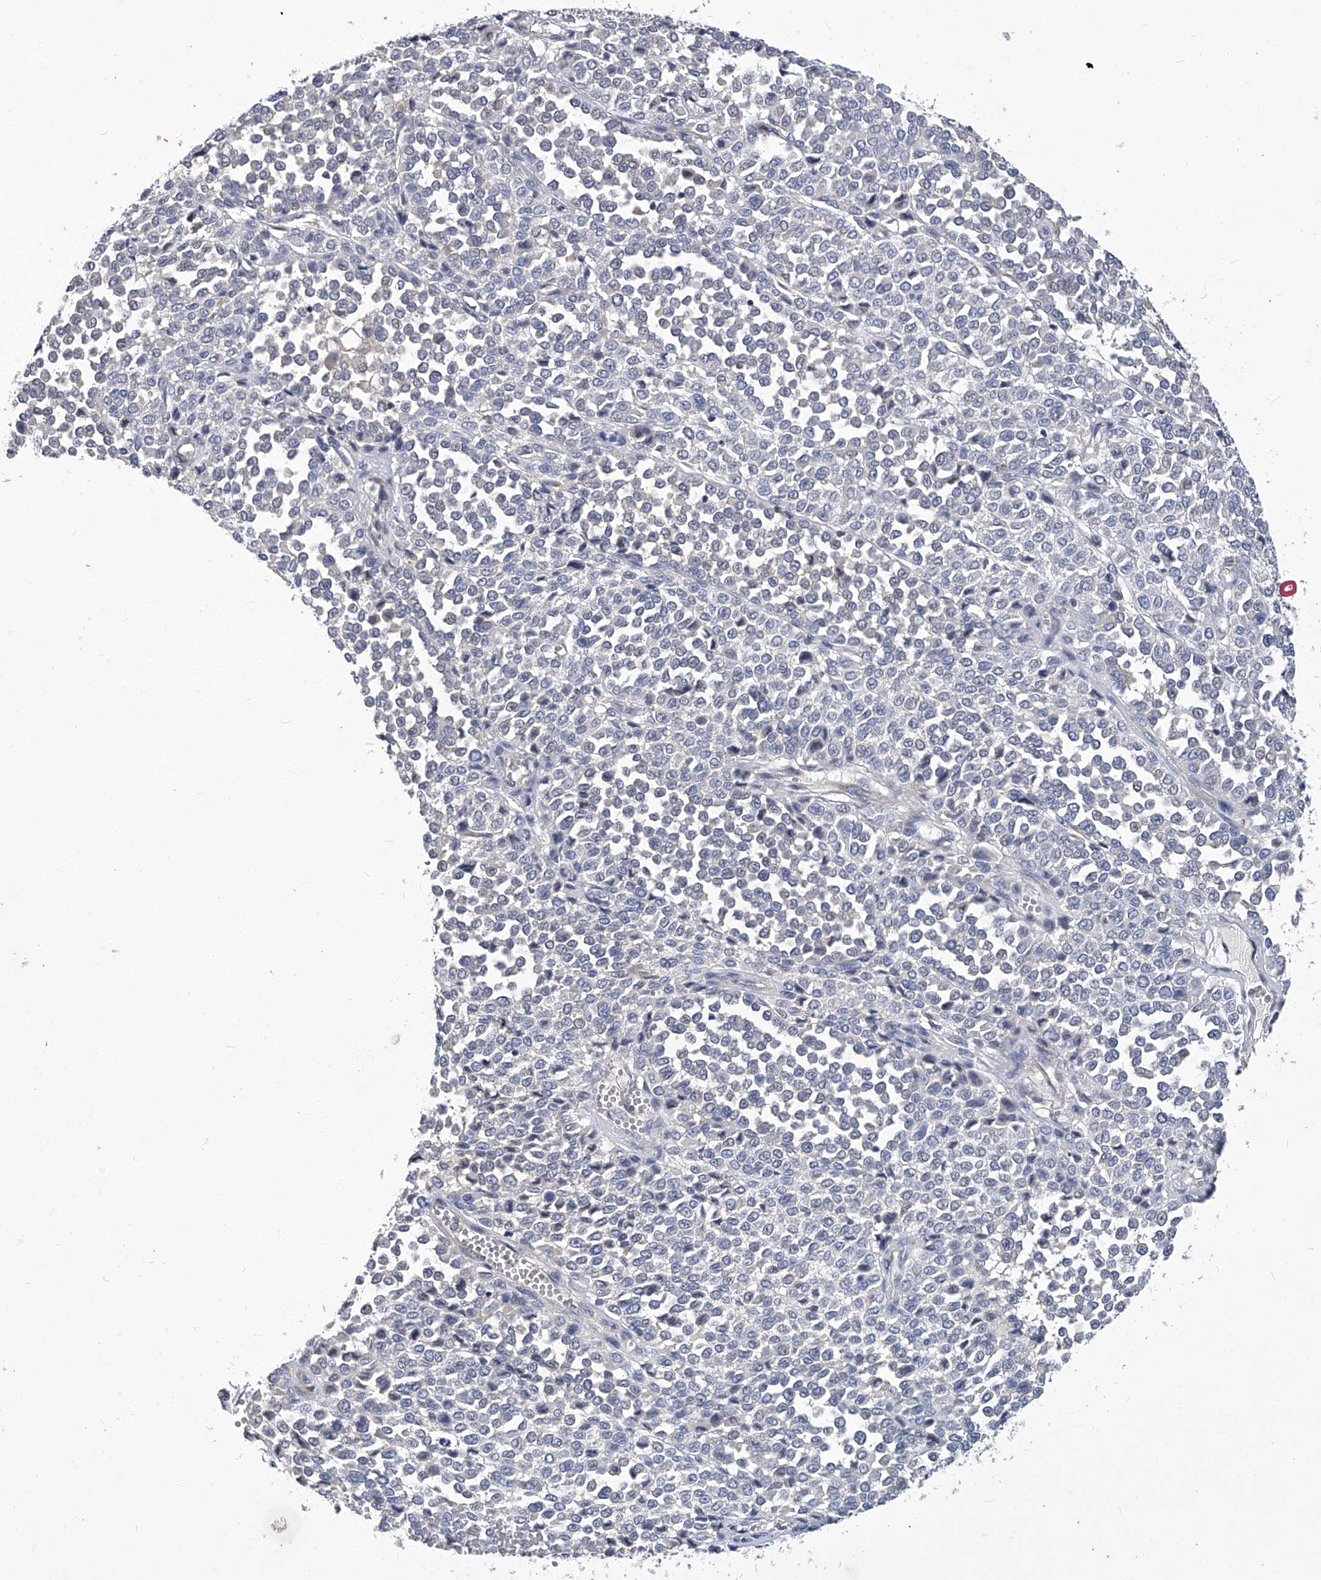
{"staining": {"intensity": "negative", "quantity": "none", "location": "none"}, "tissue": "melanoma", "cell_type": "Tumor cells", "image_type": "cancer", "snomed": [{"axis": "morphology", "description": "Malignant melanoma, Metastatic site"}, {"axis": "topography", "description": "Pancreas"}], "caption": "Image shows no significant protein expression in tumor cells of malignant melanoma (metastatic site).", "gene": "TGFBR1", "patient": {"sex": "female", "age": 30}}